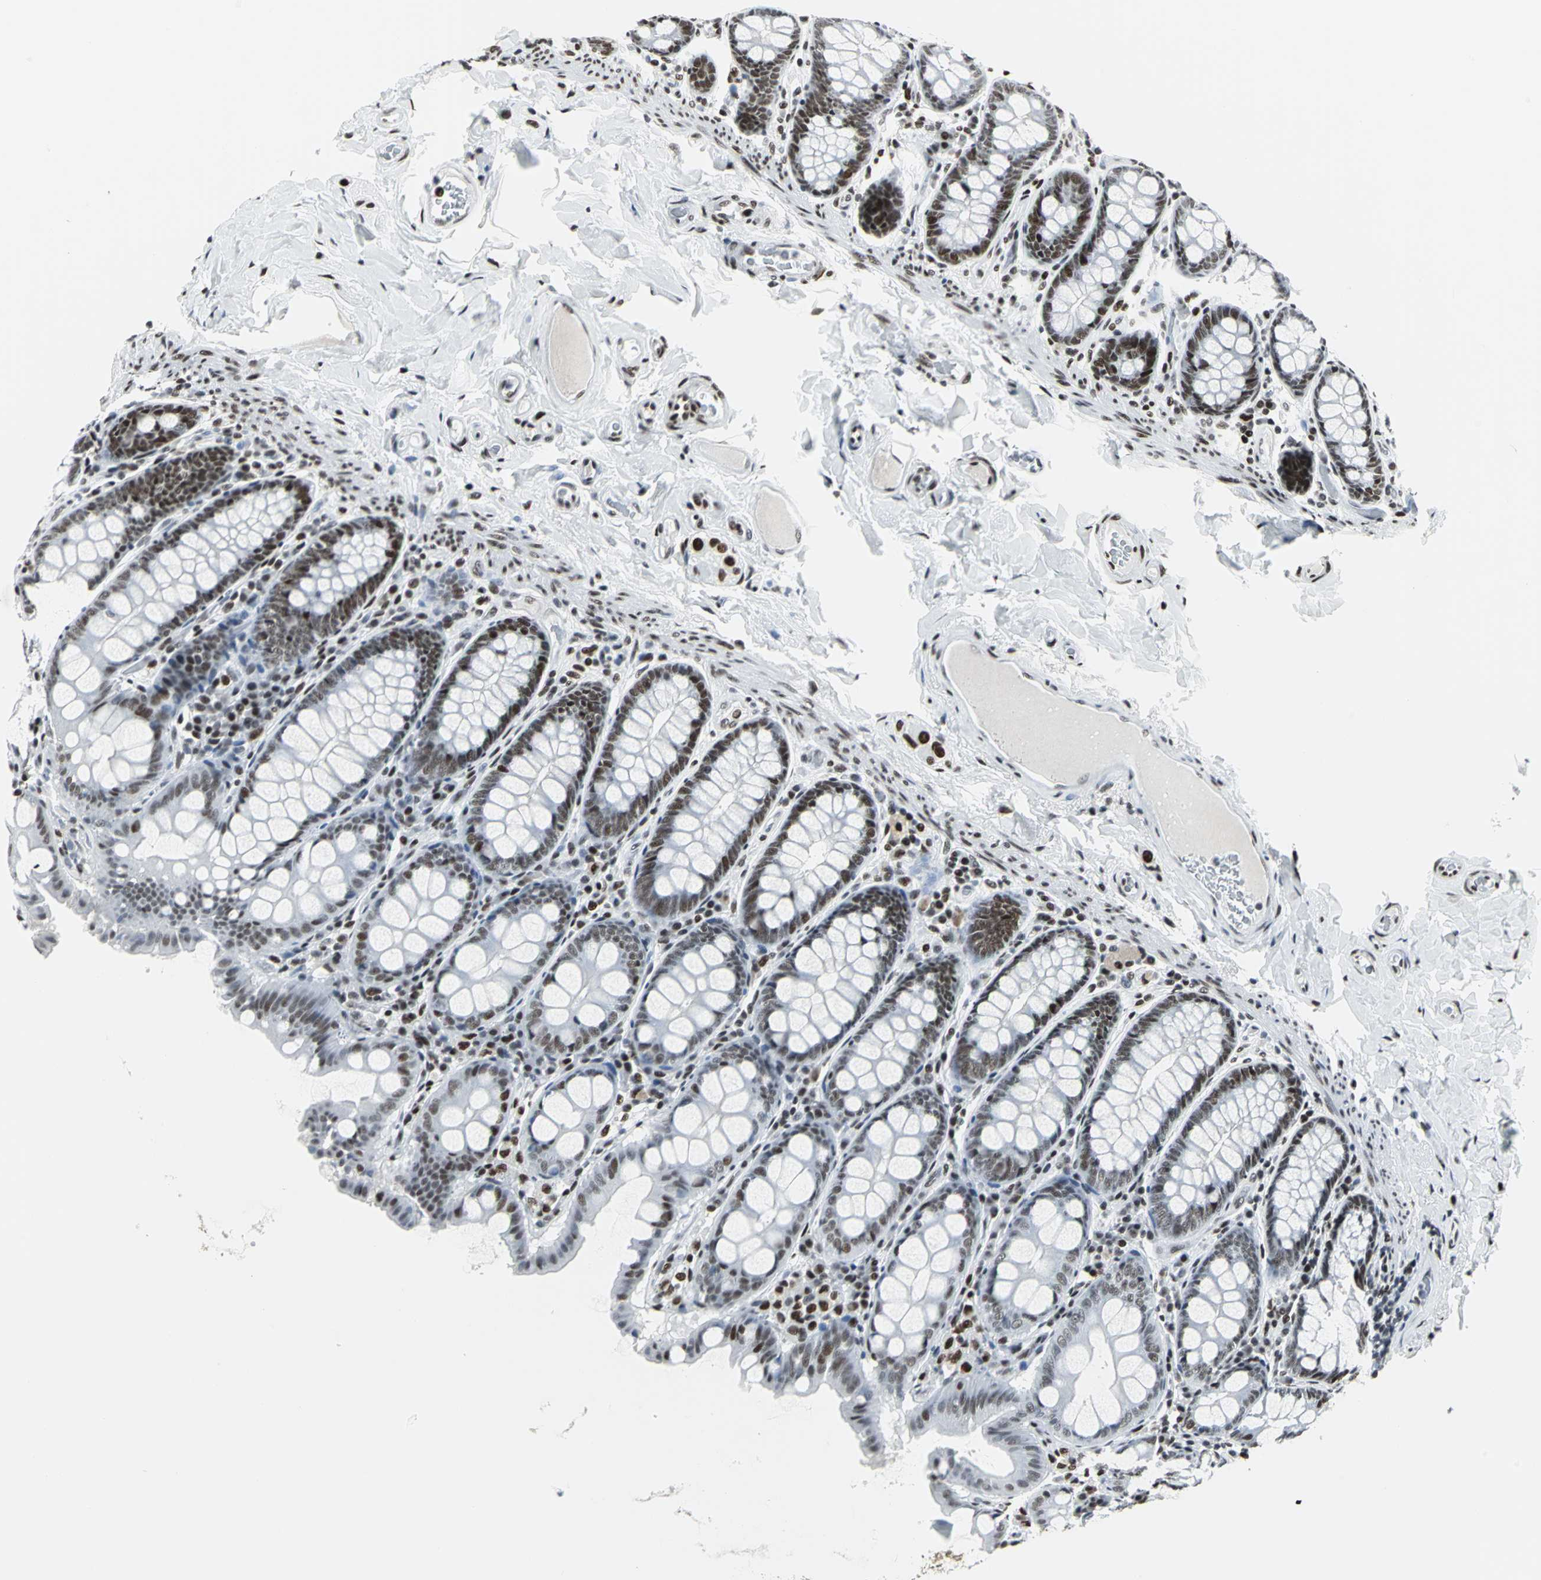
{"staining": {"intensity": "weak", "quantity": ">75%", "location": "nuclear"}, "tissue": "colon", "cell_type": "Endothelial cells", "image_type": "normal", "snomed": [{"axis": "morphology", "description": "Normal tissue, NOS"}, {"axis": "topography", "description": "Colon"}], "caption": "Protein staining of benign colon displays weak nuclear positivity in about >75% of endothelial cells. The staining was performed using DAB, with brown indicating positive protein expression. Nuclei are stained blue with hematoxylin.", "gene": "HDAC2", "patient": {"sex": "female", "age": 61}}